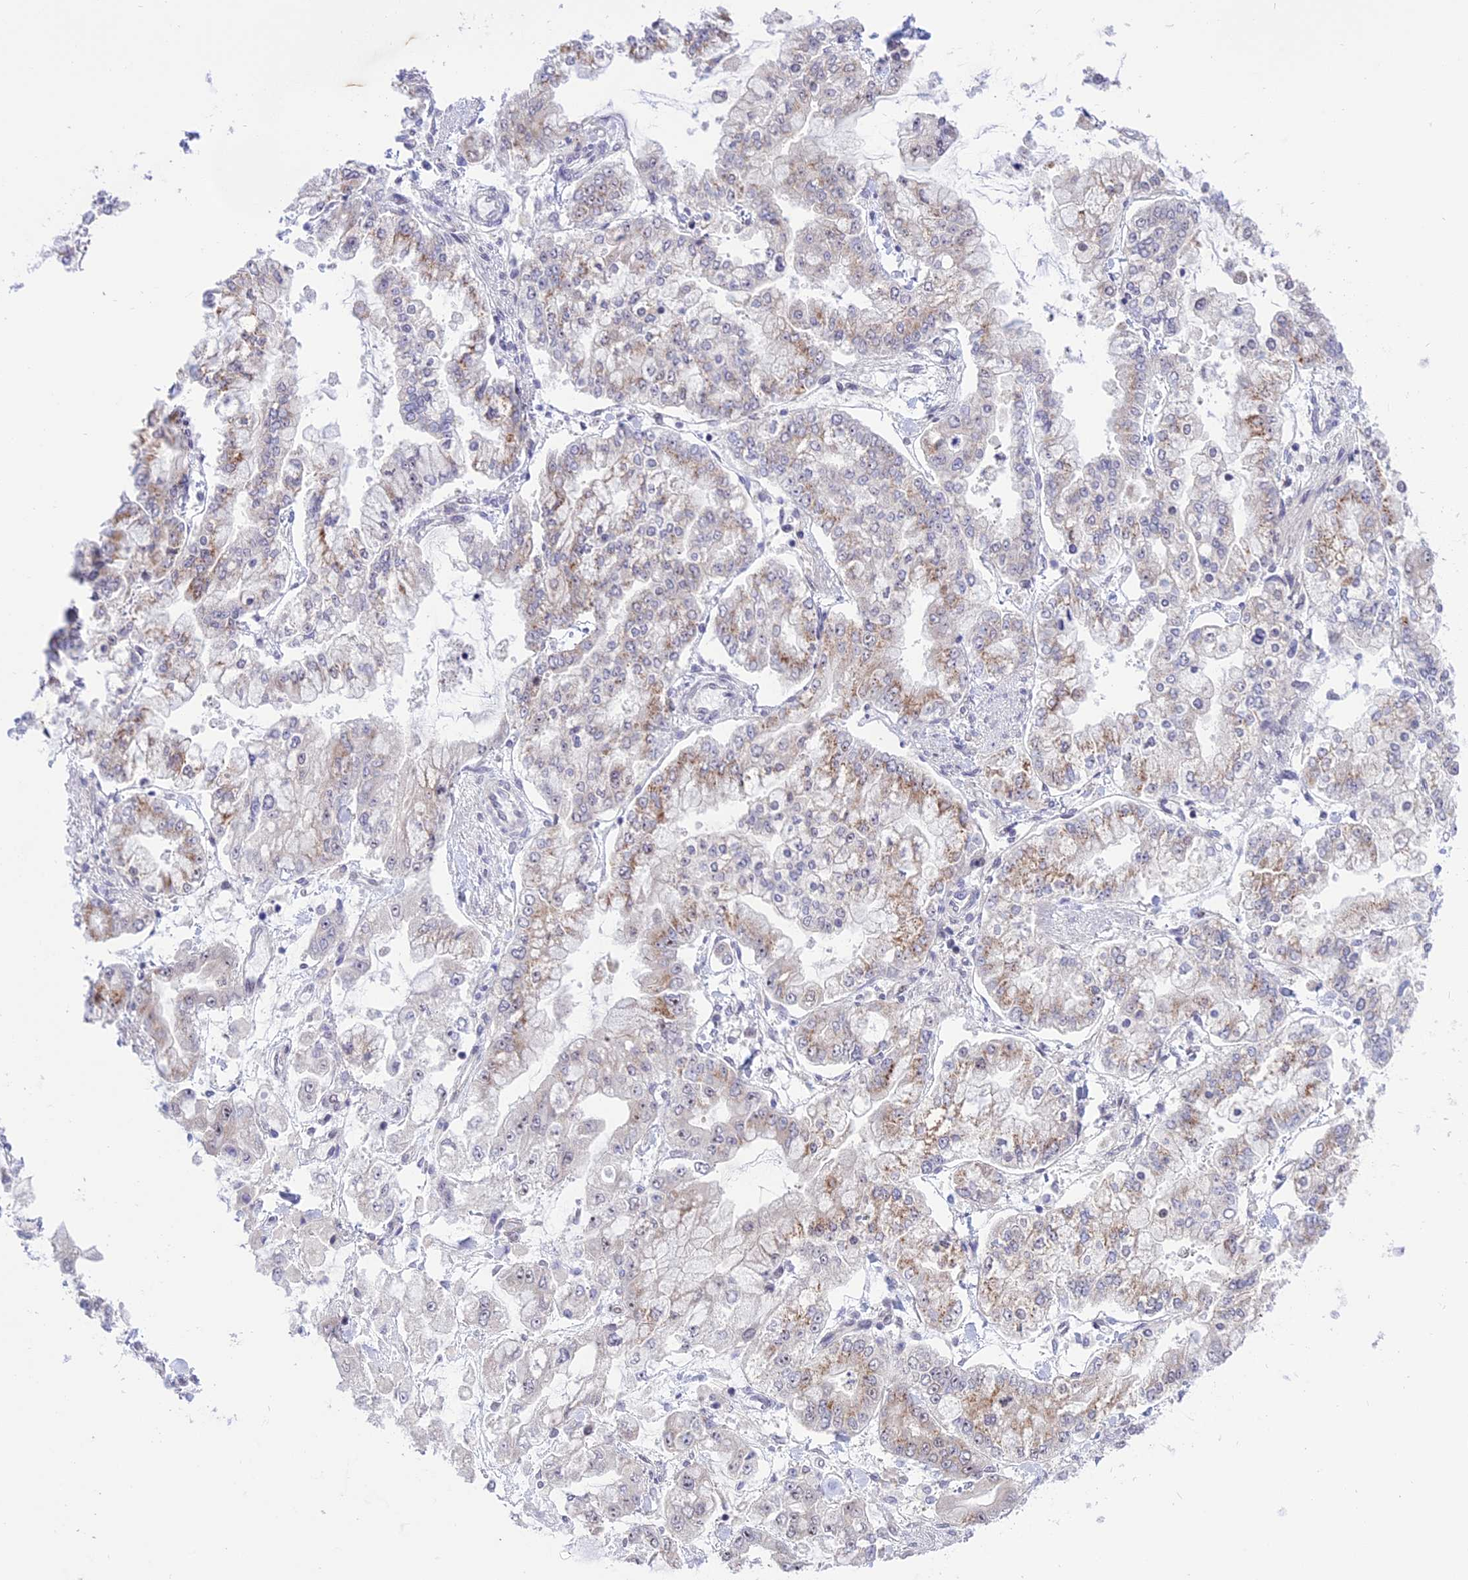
{"staining": {"intensity": "weak", "quantity": "25%-75%", "location": "cytoplasmic/membranous"}, "tissue": "stomach cancer", "cell_type": "Tumor cells", "image_type": "cancer", "snomed": [{"axis": "morphology", "description": "Normal tissue, NOS"}, {"axis": "morphology", "description": "Adenocarcinoma, NOS"}, {"axis": "topography", "description": "Stomach, upper"}, {"axis": "topography", "description": "Stomach"}], "caption": "An IHC photomicrograph of neoplastic tissue is shown. Protein staining in brown highlights weak cytoplasmic/membranous positivity in stomach cancer within tumor cells.", "gene": "ZNF837", "patient": {"sex": "male", "age": 76}}